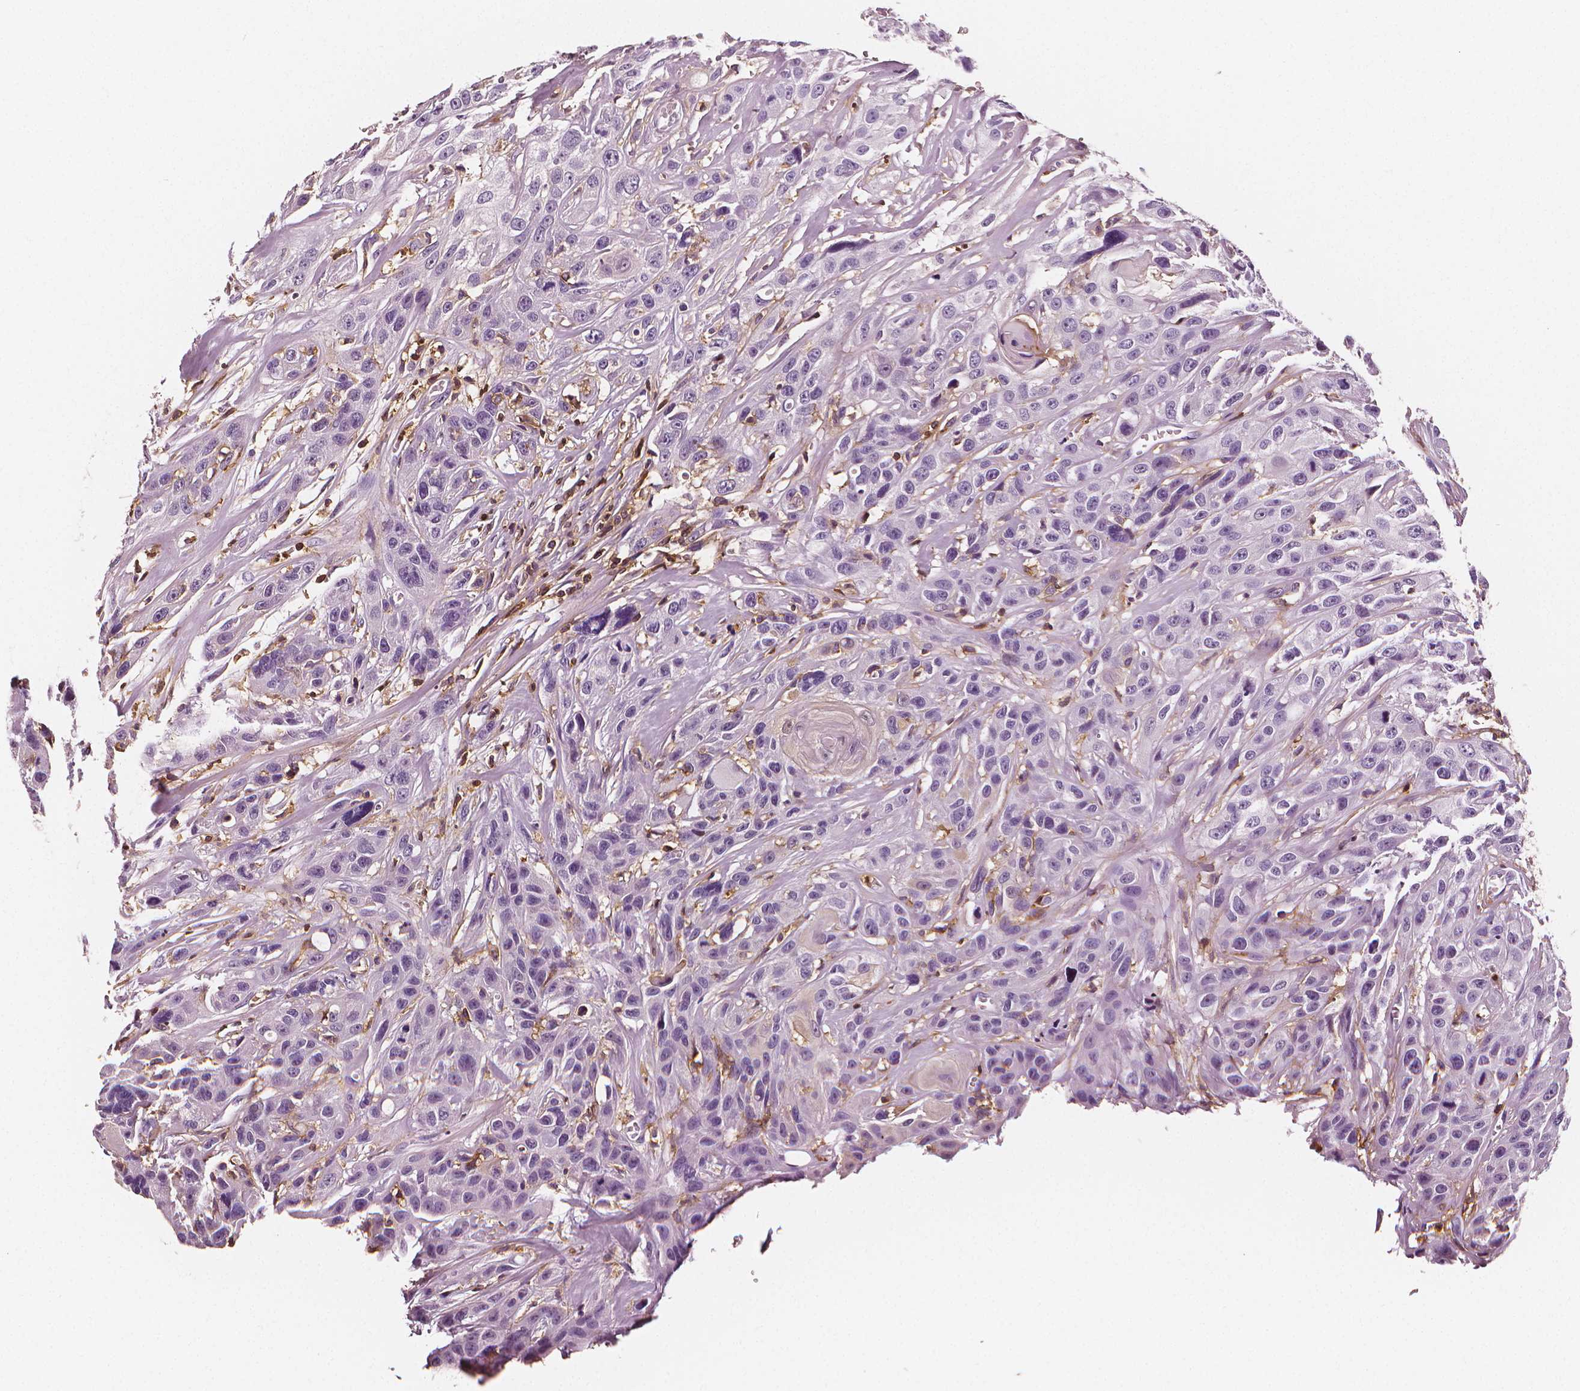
{"staining": {"intensity": "negative", "quantity": "none", "location": "none"}, "tissue": "head and neck cancer", "cell_type": "Tumor cells", "image_type": "cancer", "snomed": [{"axis": "morphology", "description": "Squamous cell carcinoma, NOS"}, {"axis": "topography", "description": "Head-Neck"}], "caption": "IHC histopathology image of human head and neck cancer (squamous cell carcinoma) stained for a protein (brown), which demonstrates no positivity in tumor cells.", "gene": "PTPRC", "patient": {"sex": "male", "age": 57}}